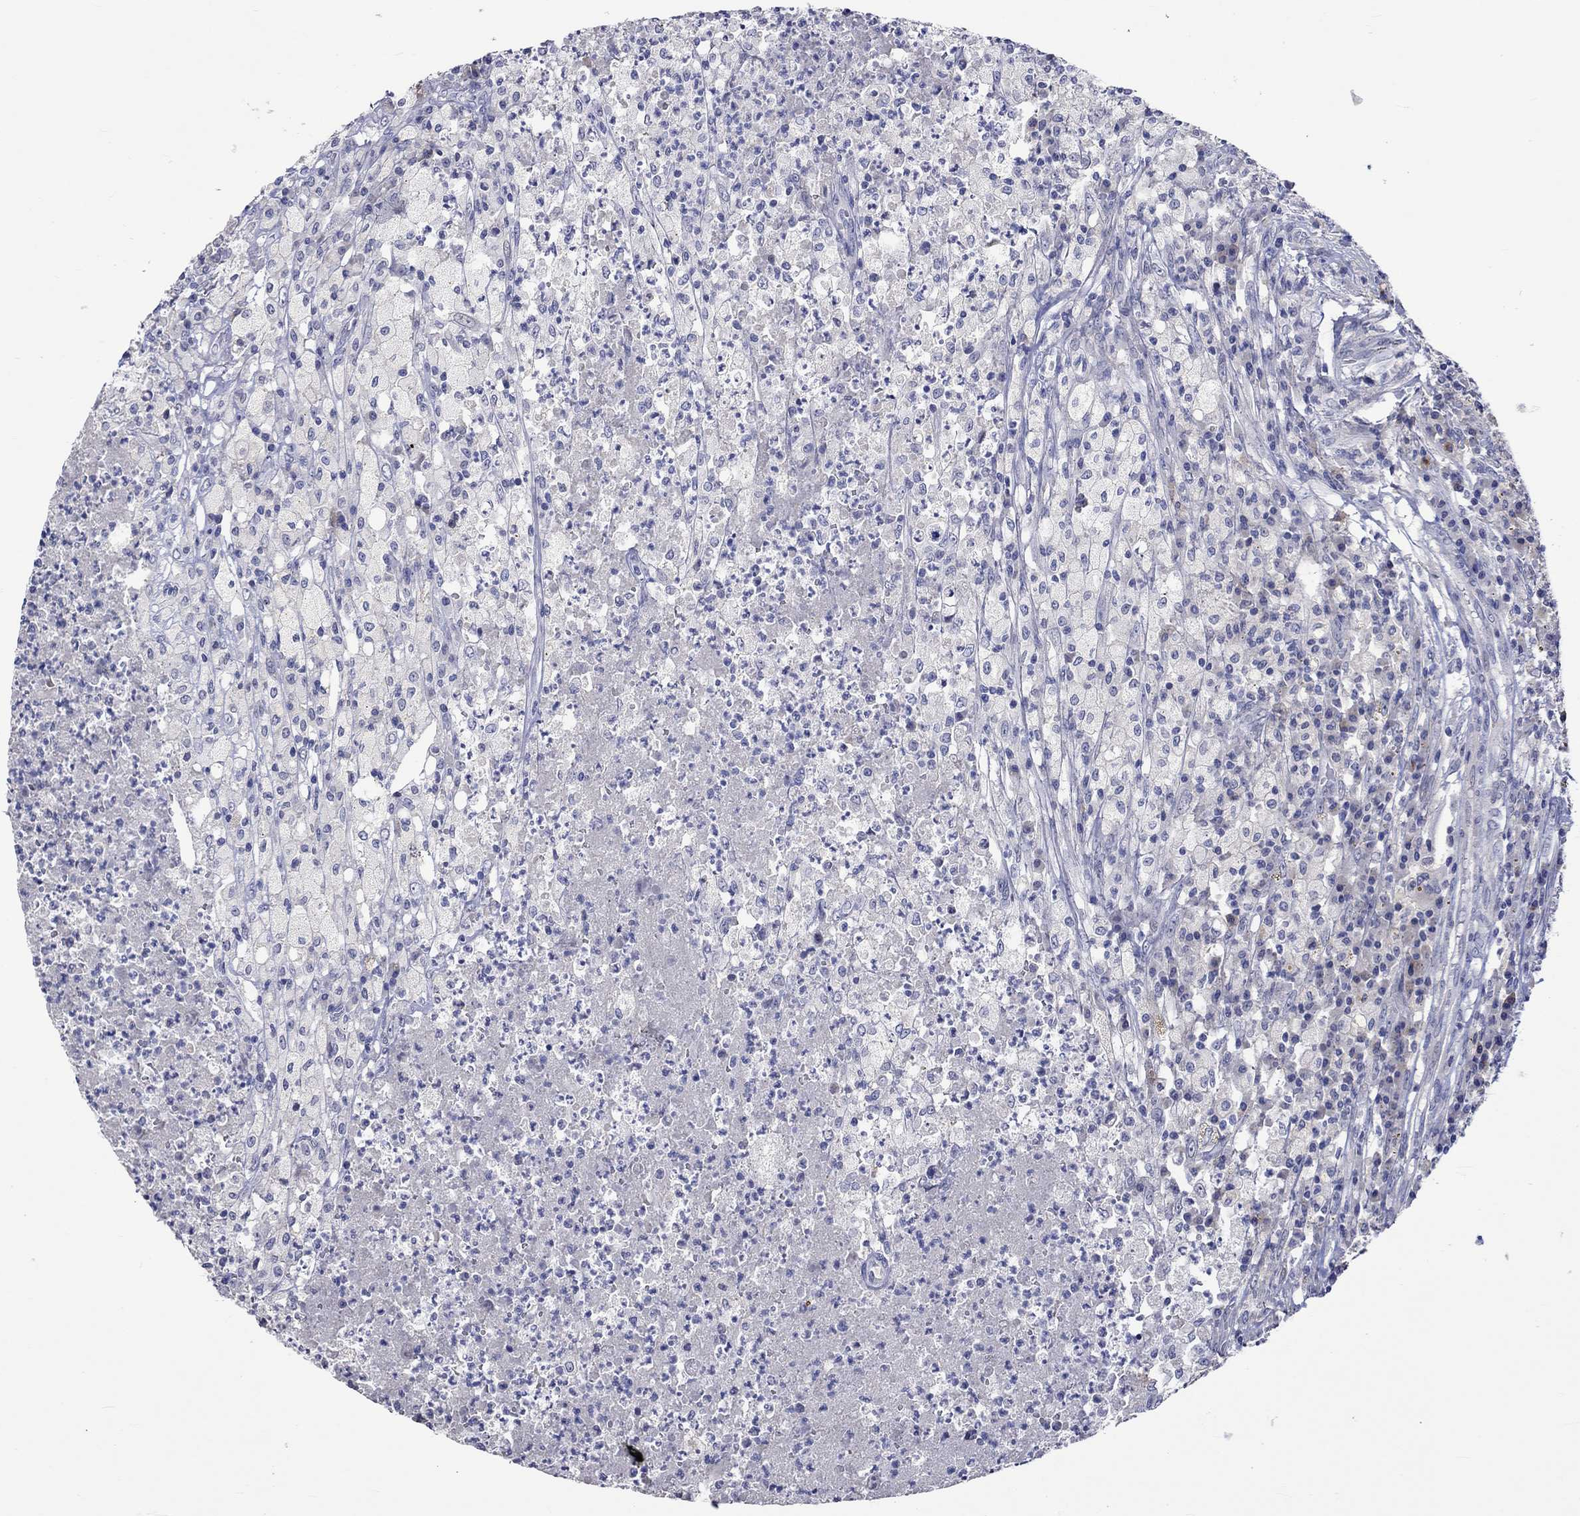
{"staining": {"intensity": "negative", "quantity": "none", "location": "none"}, "tissue": "testis cancer", "cell_type": "Tumor cells", "image_type": "cancer", "snomed": [{"axis": "morphology", "description": "Necrosis, NOS"}, {"axis": "morphology", "description": "Carcinoma, Embryonal, NOS"}, {"axis": "topography", "description": "Testis"}], "caption": "Tumor cells are negative for protein expression in human testis cancer.", "gene": "CRYAB", "patient": {"sex": "male", "age": 19}}